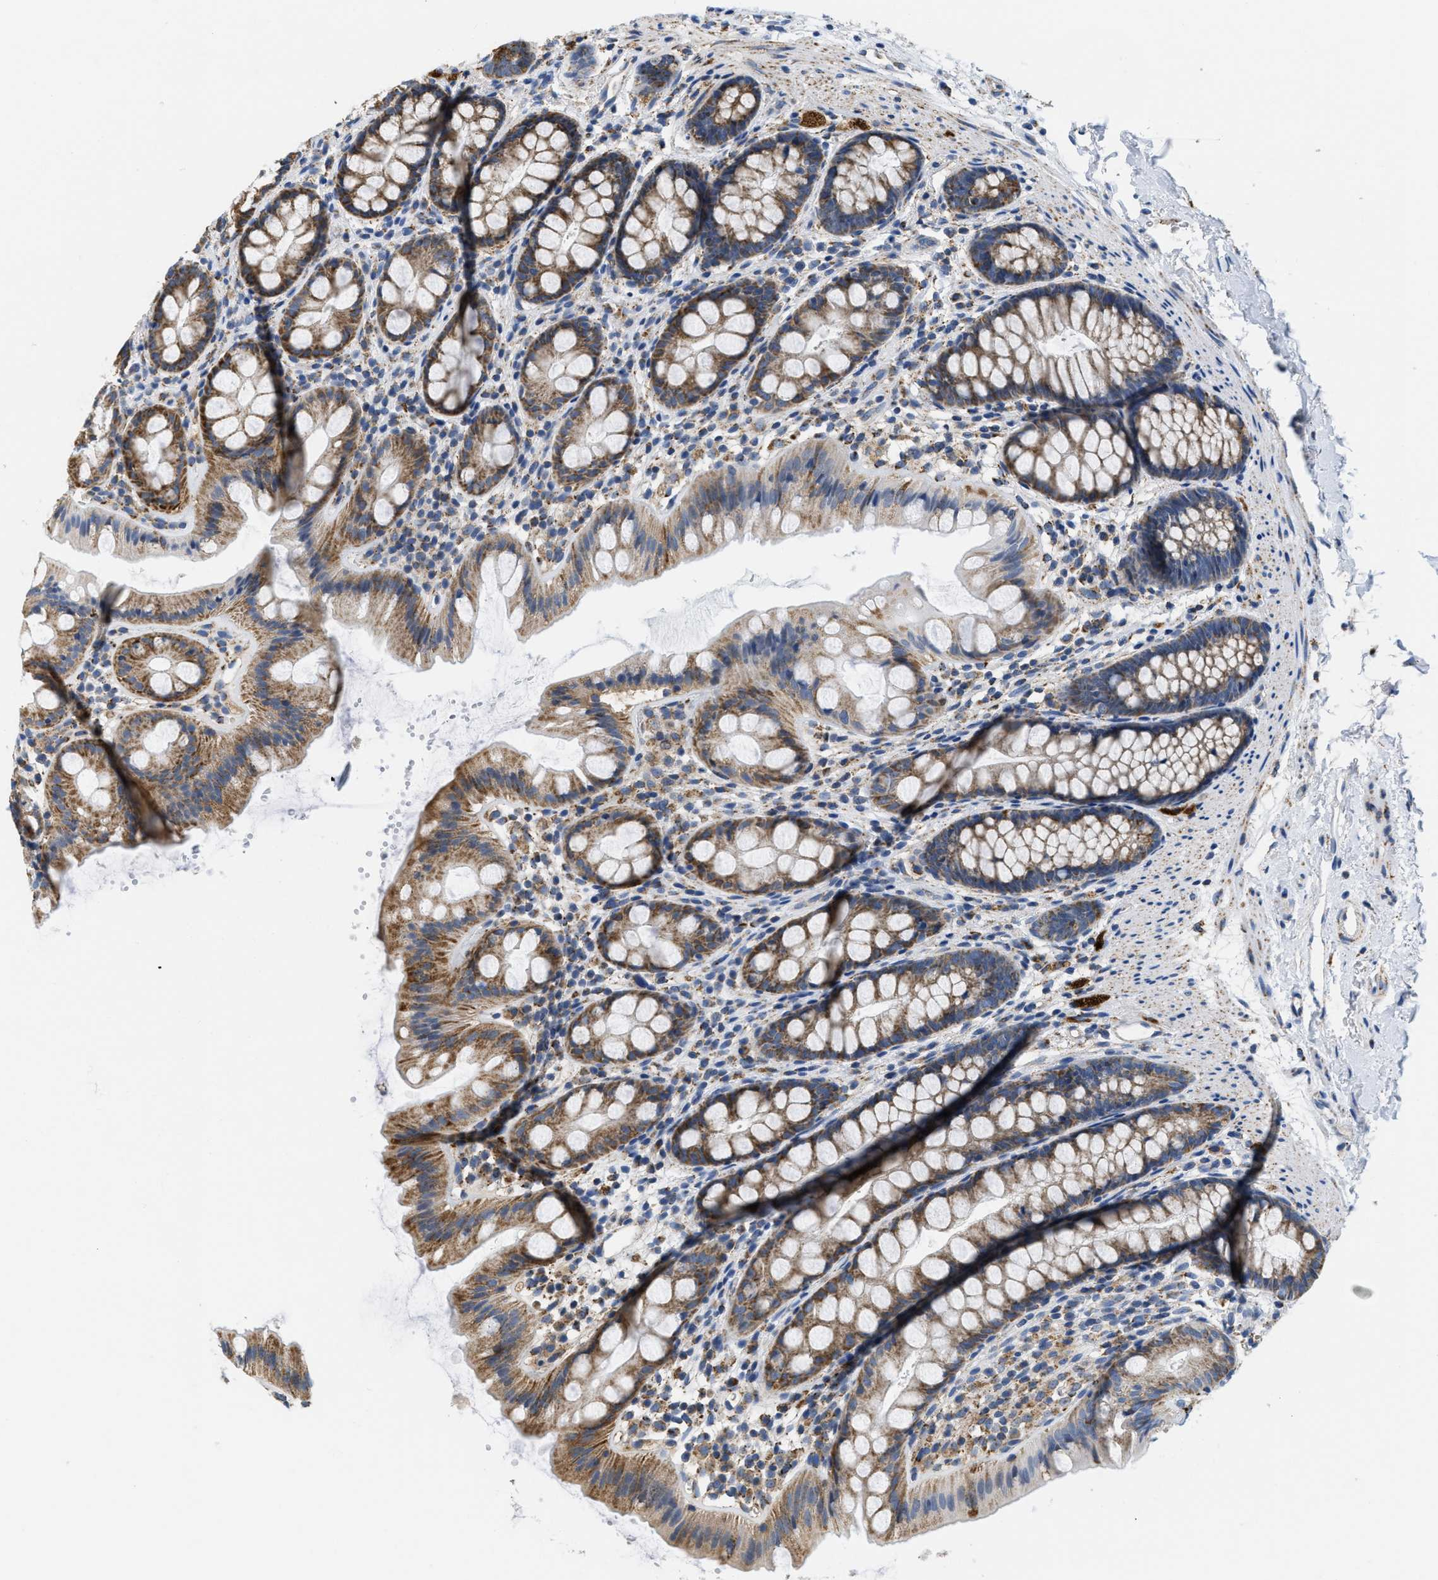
{"staining": {"intensity": "moderate", "quantity": "25%-75%", "location": "cytoplasmic/membranous"}, "tissue": "rectum", "cell_type": "Glandular cells", "image_type": "normal", "snomed": [{"axis": "morphology", "description": "Normal tissue, NOS"}, {"axis": "topography", "description": "Rectum"}], "caption": "Rectum stained with DAB IHC displays medium levels of moderate cytoplasmic/membranous positivity in about 25%-75% of glandular cells. (DAB (3,3'-diaminobenzidine) = brown stain, brightfield microscopy at high magnification).", "gene": "KCNJ5", "patient": {"sex": "female", "age": 65}}